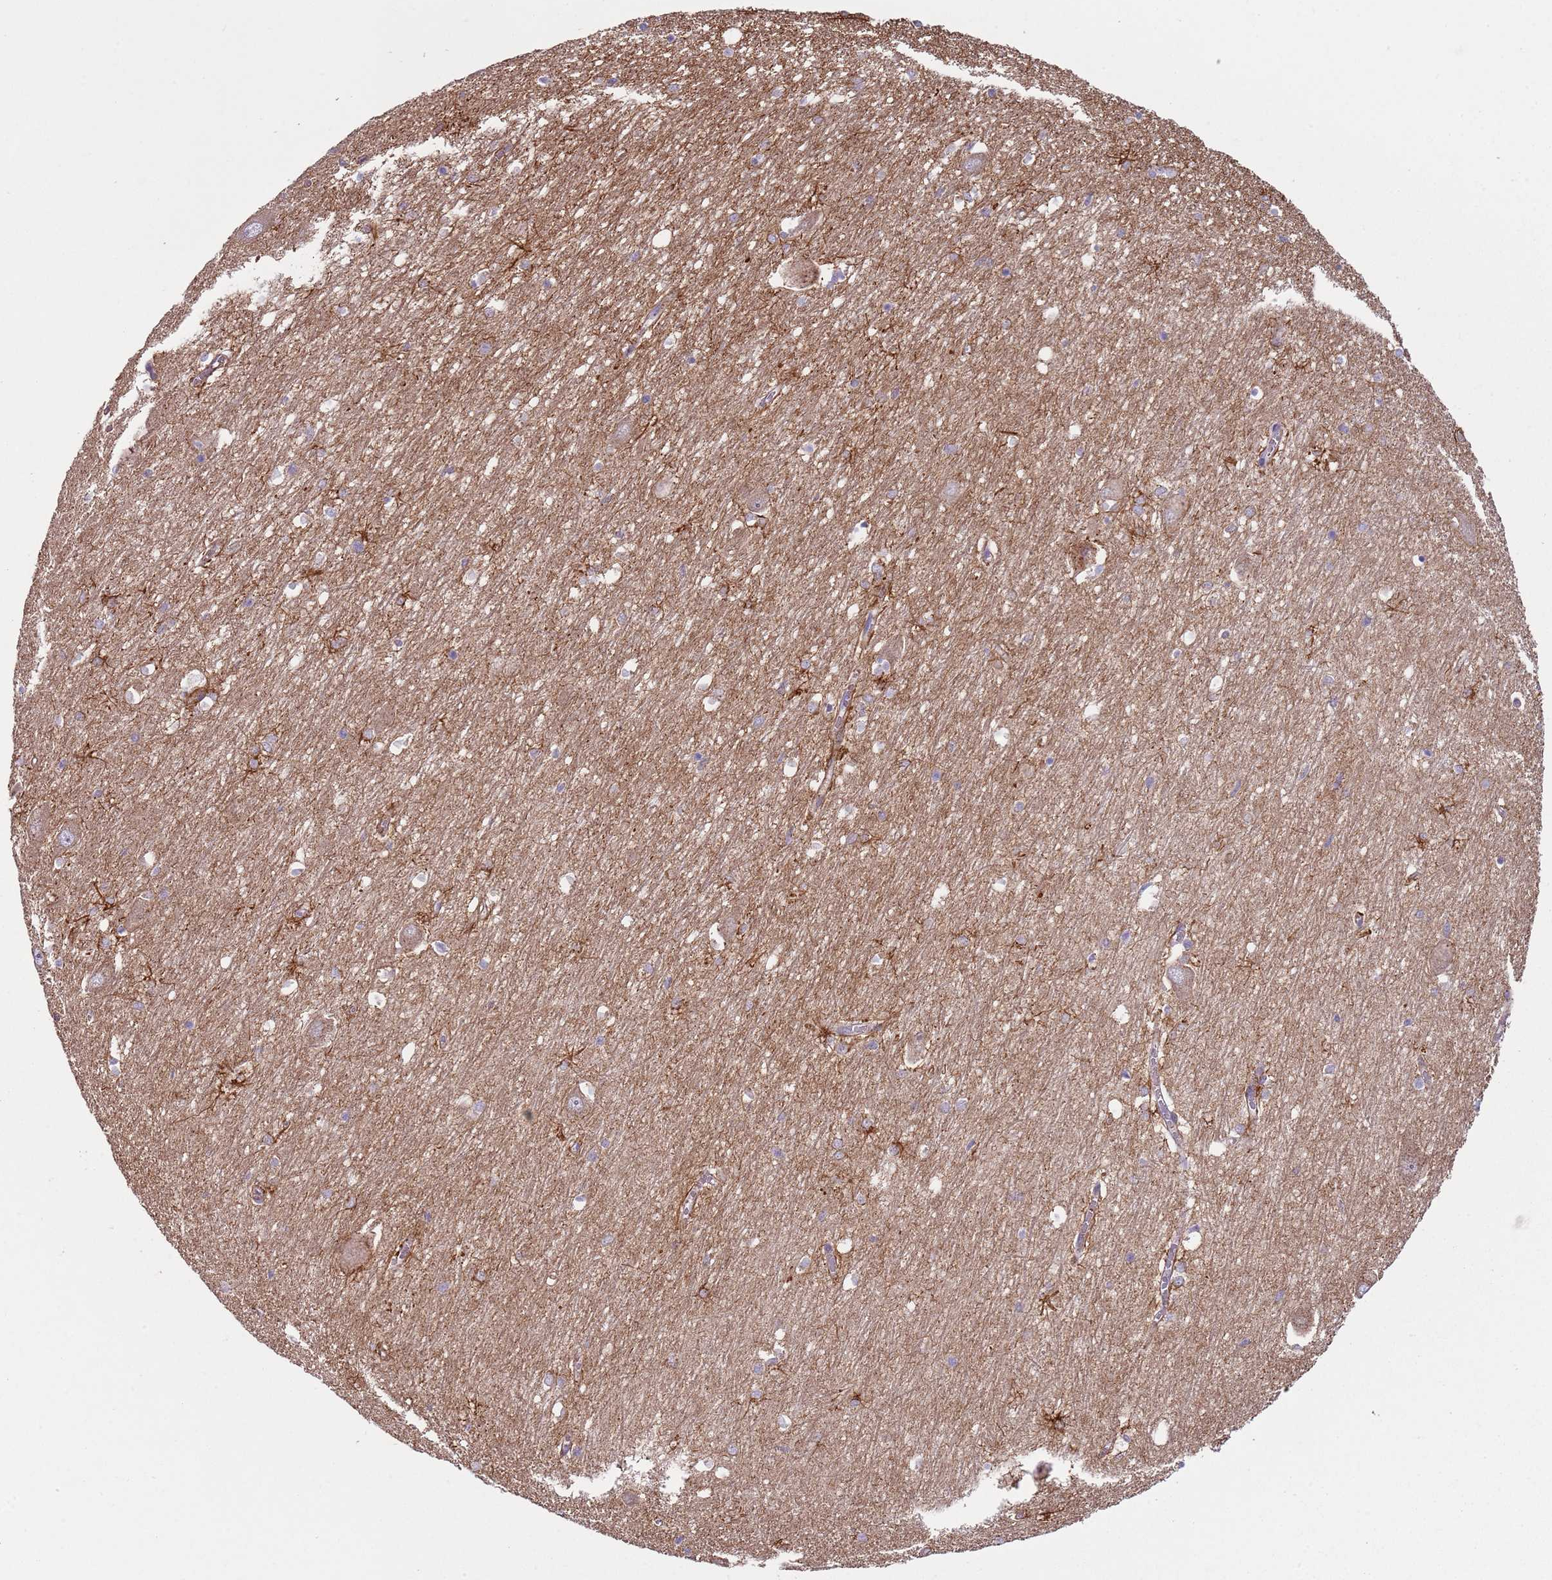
{"staining": {"intensity": "negative", "quantity": "none", "location": "none"}, "tissue": "hippocampus", "cell_type": "Glial cells", "image_type": "normal", "snomed": [{"axis": "morphology", "description": "Normal tissue, NOS"}, {"axis": "topography", "description": "Hippocampus"}], "caption": "A photomicrograph of hippocampus stained for a protein reveals no brown staining in glial cells.", "gene": "GNAI1", "patient": {"sex": "male", "age": 70}}